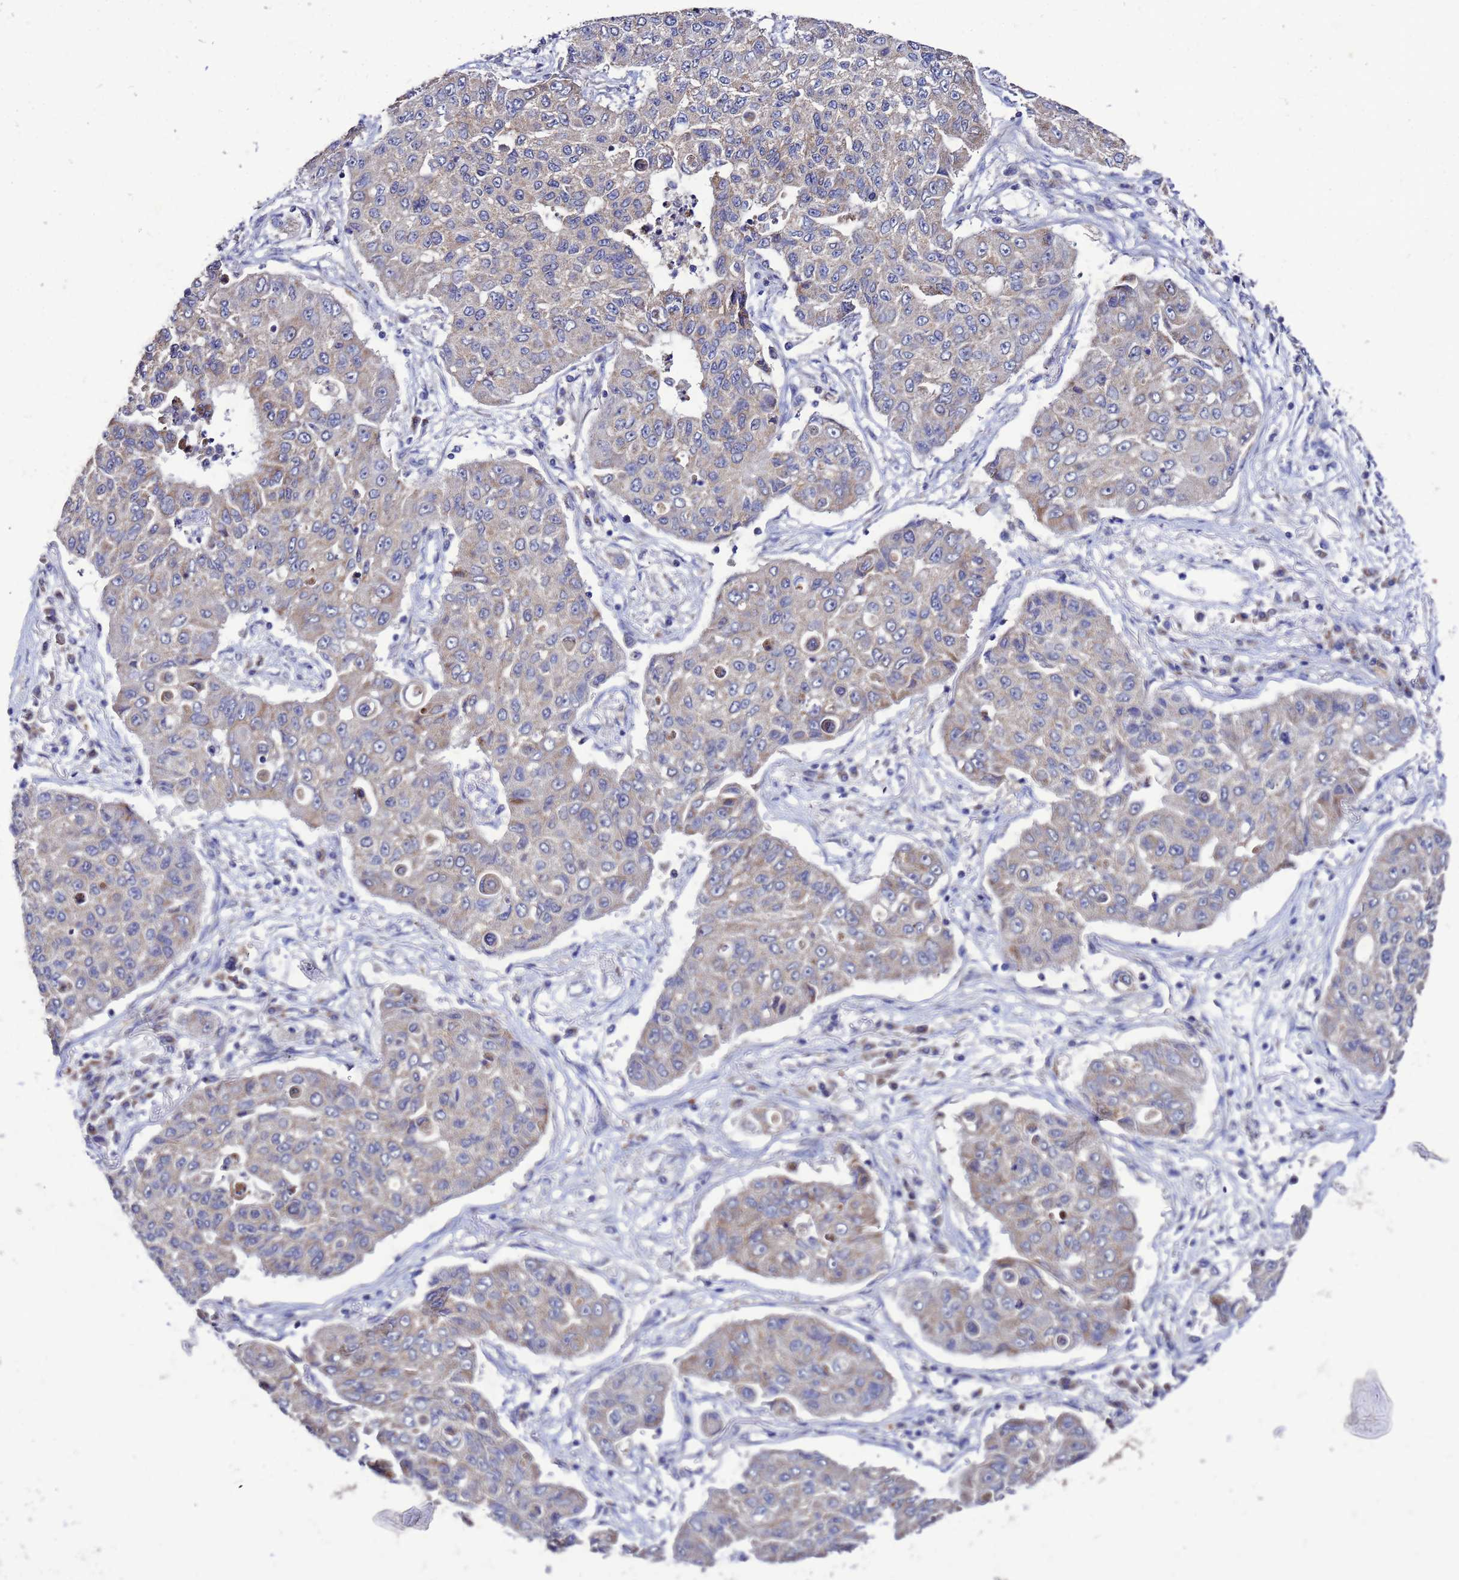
{"staining": {"intensity": "weak", "quantity": ">75%", "location": "cytoplasmic/membranous"}, "tissue": "lung cancer", "cell_type": "Tumor cells", "image_type": "cancer", "snomed": [{"axis": "morphology", "description": "Squamous cell carcinoma, NOS"}, {"axis": "topography", "description": "Lung"}], "caption": "IHC of human lung squamous cell carcinoma reveals low levels of weak cytoplasmic/membranous positivity in approximately >75% of tumor cells.", "gene": "FAHD2A", "patient": {"sex": "male", "age": 74}}